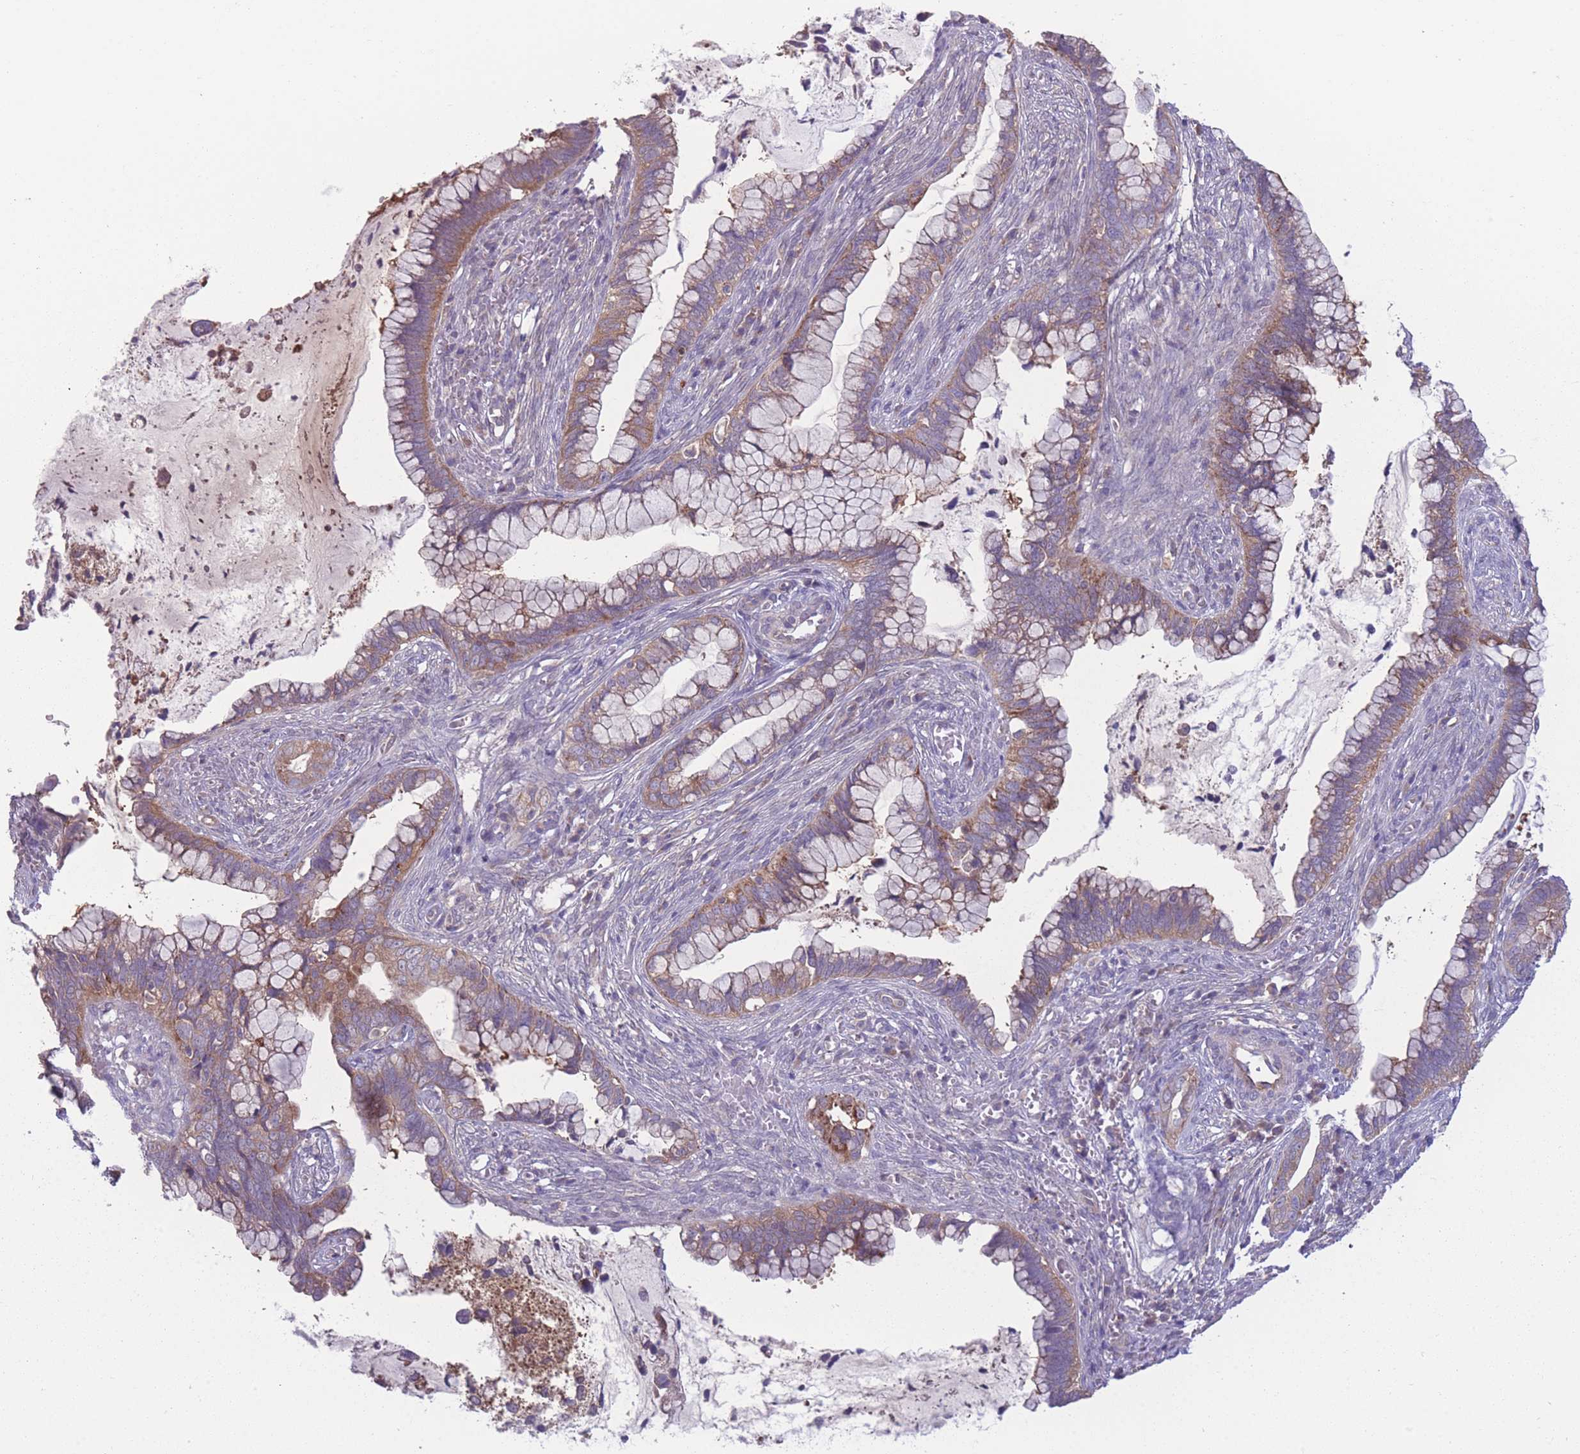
{"staining": {"intensity": "moderate", "quantity": ">75%", "location": "cytoplasmic/membranous"}, "tissue": "cervical cancer", "cell_type": "Tumor cells", "image_type": "cancer", "snomed": [{"axis": "morphology", "description": "Adenocarcinoma, NOS"}, {"axis": "topography", "description": "Cervix"}], "caption": "An image showing moderate cytoplasmic/membranous staining in approximately >75% of tumor cells in cervical cancer (adenocarcinoma), as visualized by brown immunohistochemical staining.", "gene": "CCT6B", "patient": {"sex": "female", "age": 44}}